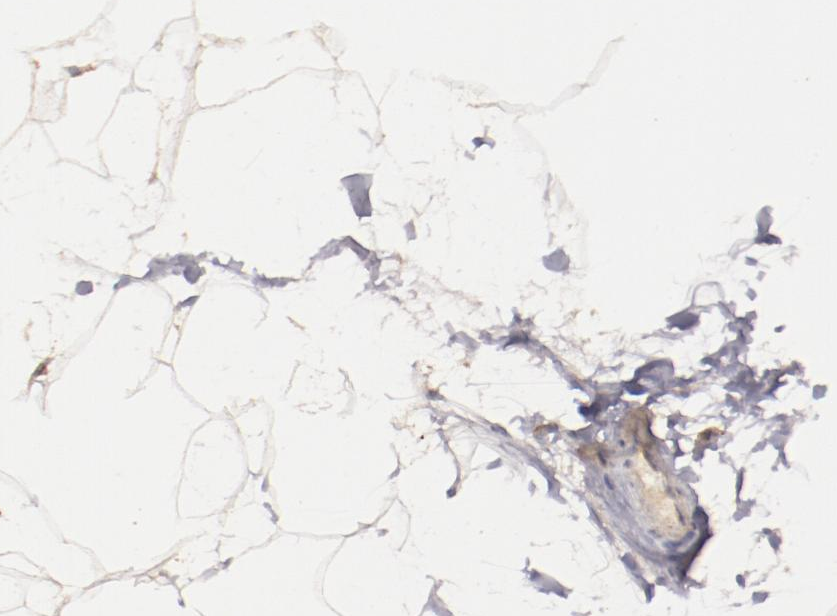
{"staining": {"intensity": "moderate", "quantity": "25%-75%", "location": "cytoplasmic/membranous"}, "tissue": "adipose tissue", "cell_type": "Adipocytes", "image_type": "normal", "snomed": [{"axis": "morphology", "description": "Normal tissue, NOS"}, {"axis": "morphology", "description": "Duct carcinoma"}, {"axis": "topography", "description": "Breast"}, {"axis": "topography", "description": "Adipose tissue"}], "caption": "Adipose tissue stained with DAB immunohistochemistry exhibits medium levels of moderate cytoplasmic/membranous staining in about 25%-75% of adipocytes. (brown staining indicates protein expression, while blue staining denotes nuclei).", "gene": "FAT1", "patient": {"sex": "female", "age": 37}}